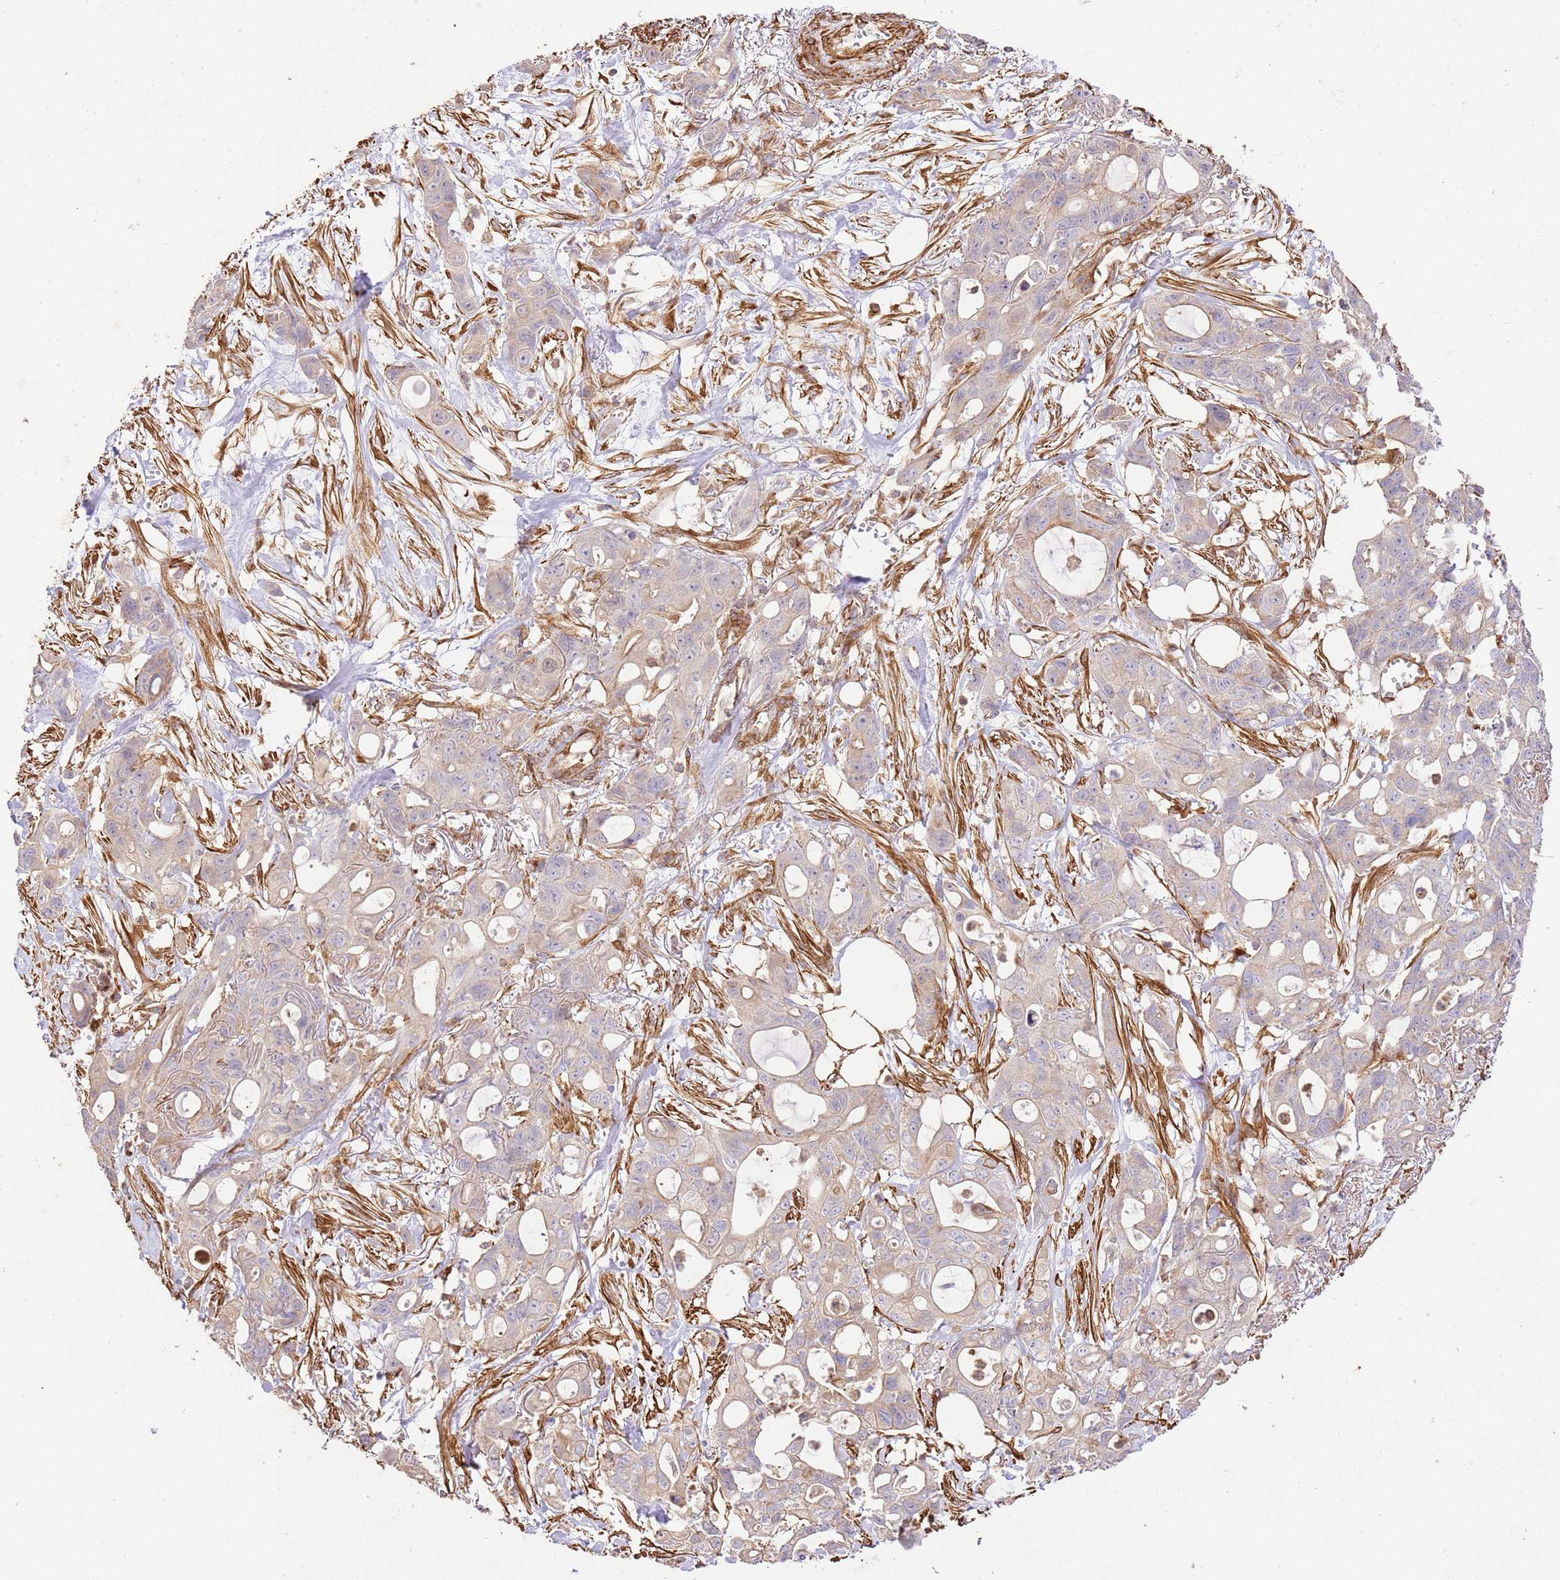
{"staining": {"intensity": "weak", "quantity": "25%-75%", "location": "cytoplasmic/membranous"}, "tissue": "ovarian cancer", "cell_type": "Tumor cells", "image_type": "cancer", "snomed": [{"axis": "morphology", "description": "Cystadenocarcinoma, mucinous, NOS"}, {"axis": "topography", "description": "Ovary"}], "caption": "Weak cytoplasmic/membranous protein expression is identified in about 25%-75% of tumor cells in mucinous cystadenocarcinoma (ovarian). The staining was performed using DAB (3,3'-diaminobenzidine) to visualize the protein expression in brown, while the nuclei were stained in blue with hematoxylin (Magnification: 20x).", "gene": "ZBTB39", "patient": {"sex": "female", "age": 70}}